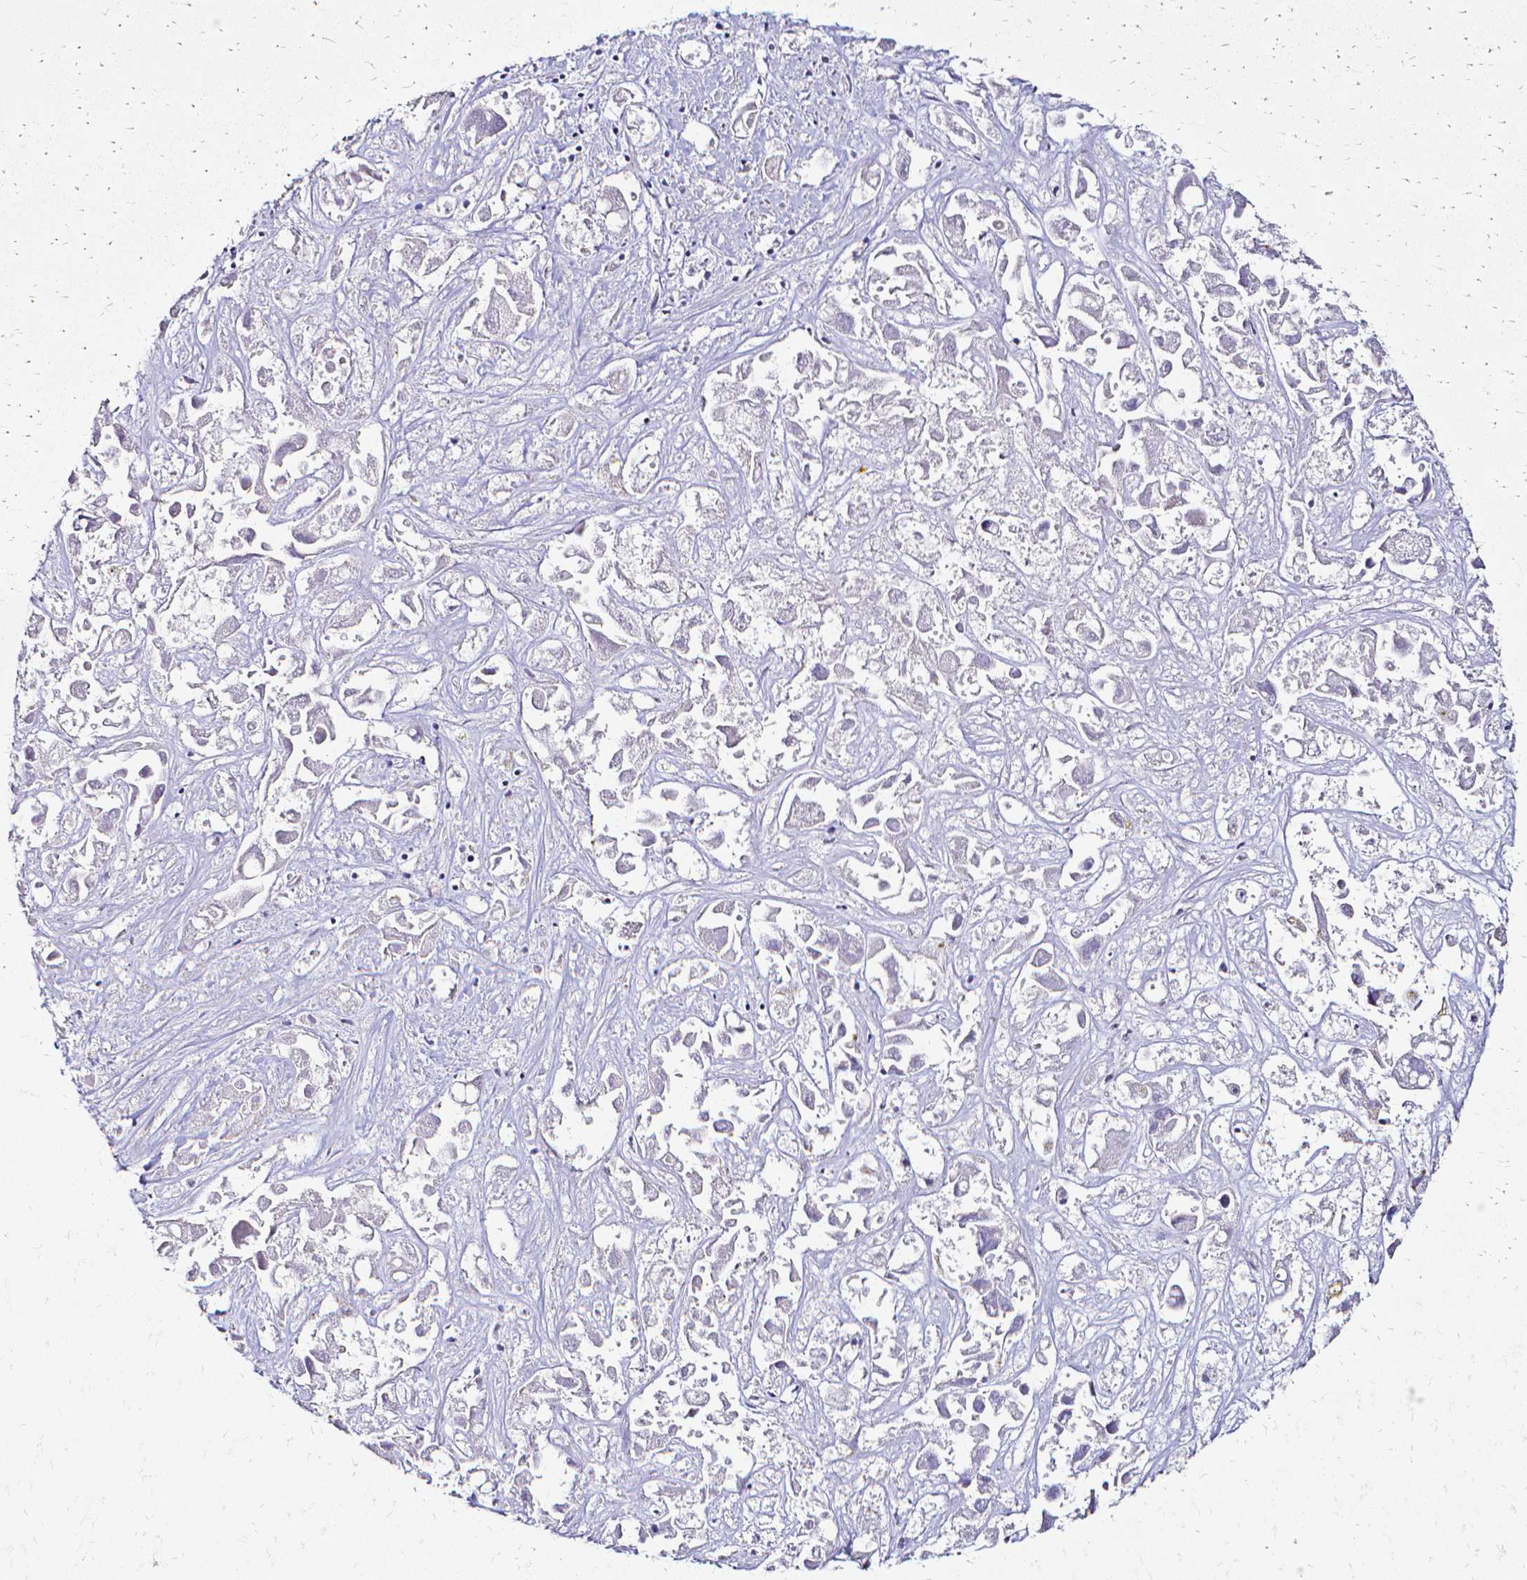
{"staining": {"intensity": "negative", "quantity": "none", "location": "none"}, "tissue": "liver cancer", "cell_type": "Tumor cells", "image_type": "cancer", "snomed": [{"axis": "morphology", "description": "Cholangiocarcinoma"}, {"axis": "topography", "description": "Liver"}], "caption": "A histopathology image of cholangiocarcinoma (liver) stained for a protein exhibits no brown staining in tumor cells.", "gene": "CCNB1", "patient": {"sex": "male", "age": 81}}